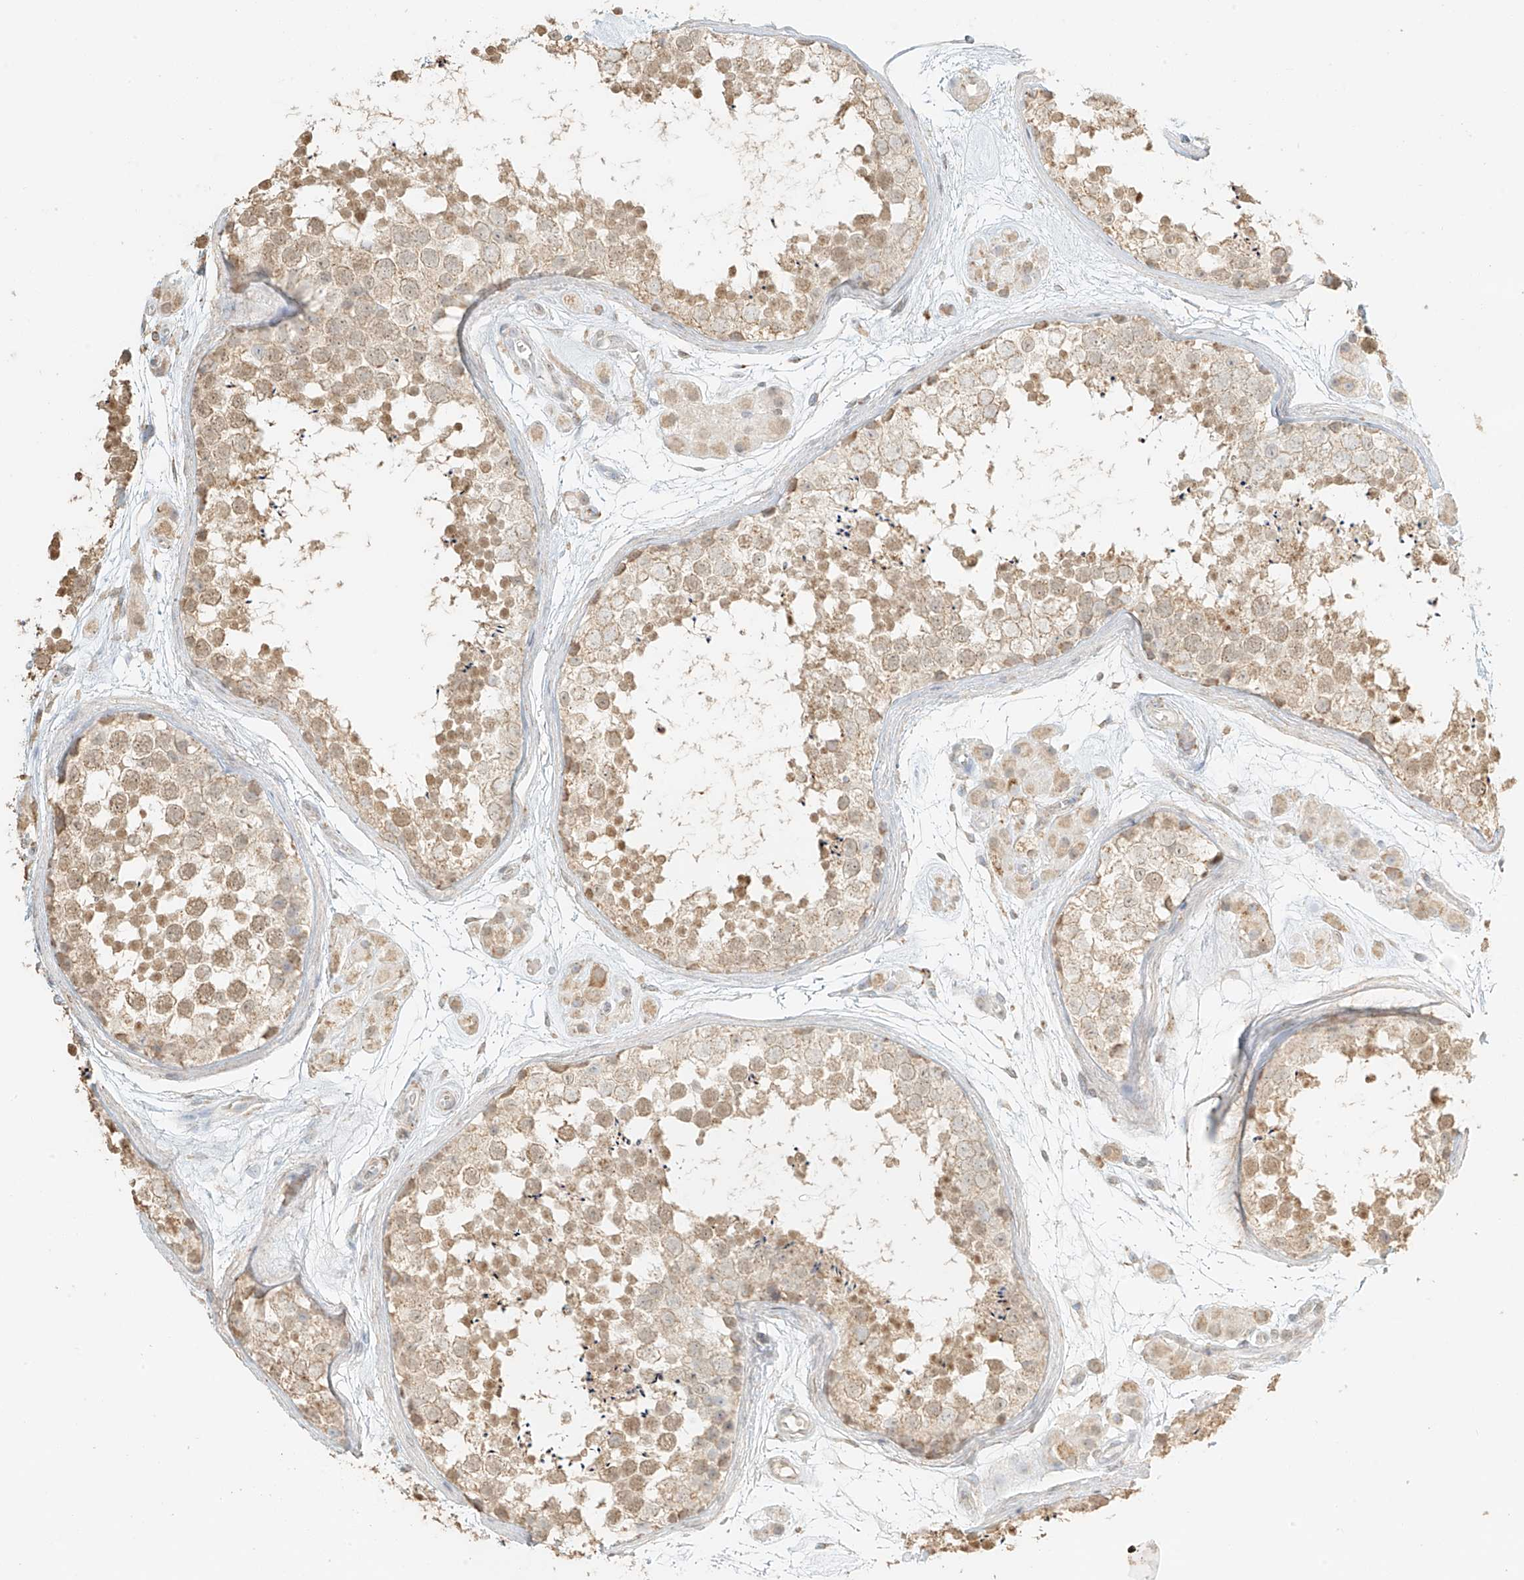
{"staining": {"intensity": "moderate", "quantity": "25%-75%", "location": "cytoplasmic/membranous,nuclear"}, "tissue": "testis", "cell_type": "Cells in seminiferous ducts", "image_type": "normal", "snomed": [{"axis": "morphology", "description": "Normal tissue, NOS"}, {"axis": "topography", "description": "Testis"}], "caption": "Immunohistochemical staining of normal human testis displays moderate cytoplasmic/membranous,nuclear protein staining in about 25%-75% of cells in seminiferous ducts. Using DAB (3,3'-diaminobenzidine) (brown) and hematoxylin (blue) stains, captured at high magnification using brightfield microscopy.", "gene": "MIPEP", "patient": {"sex": "male", "age": 56}}